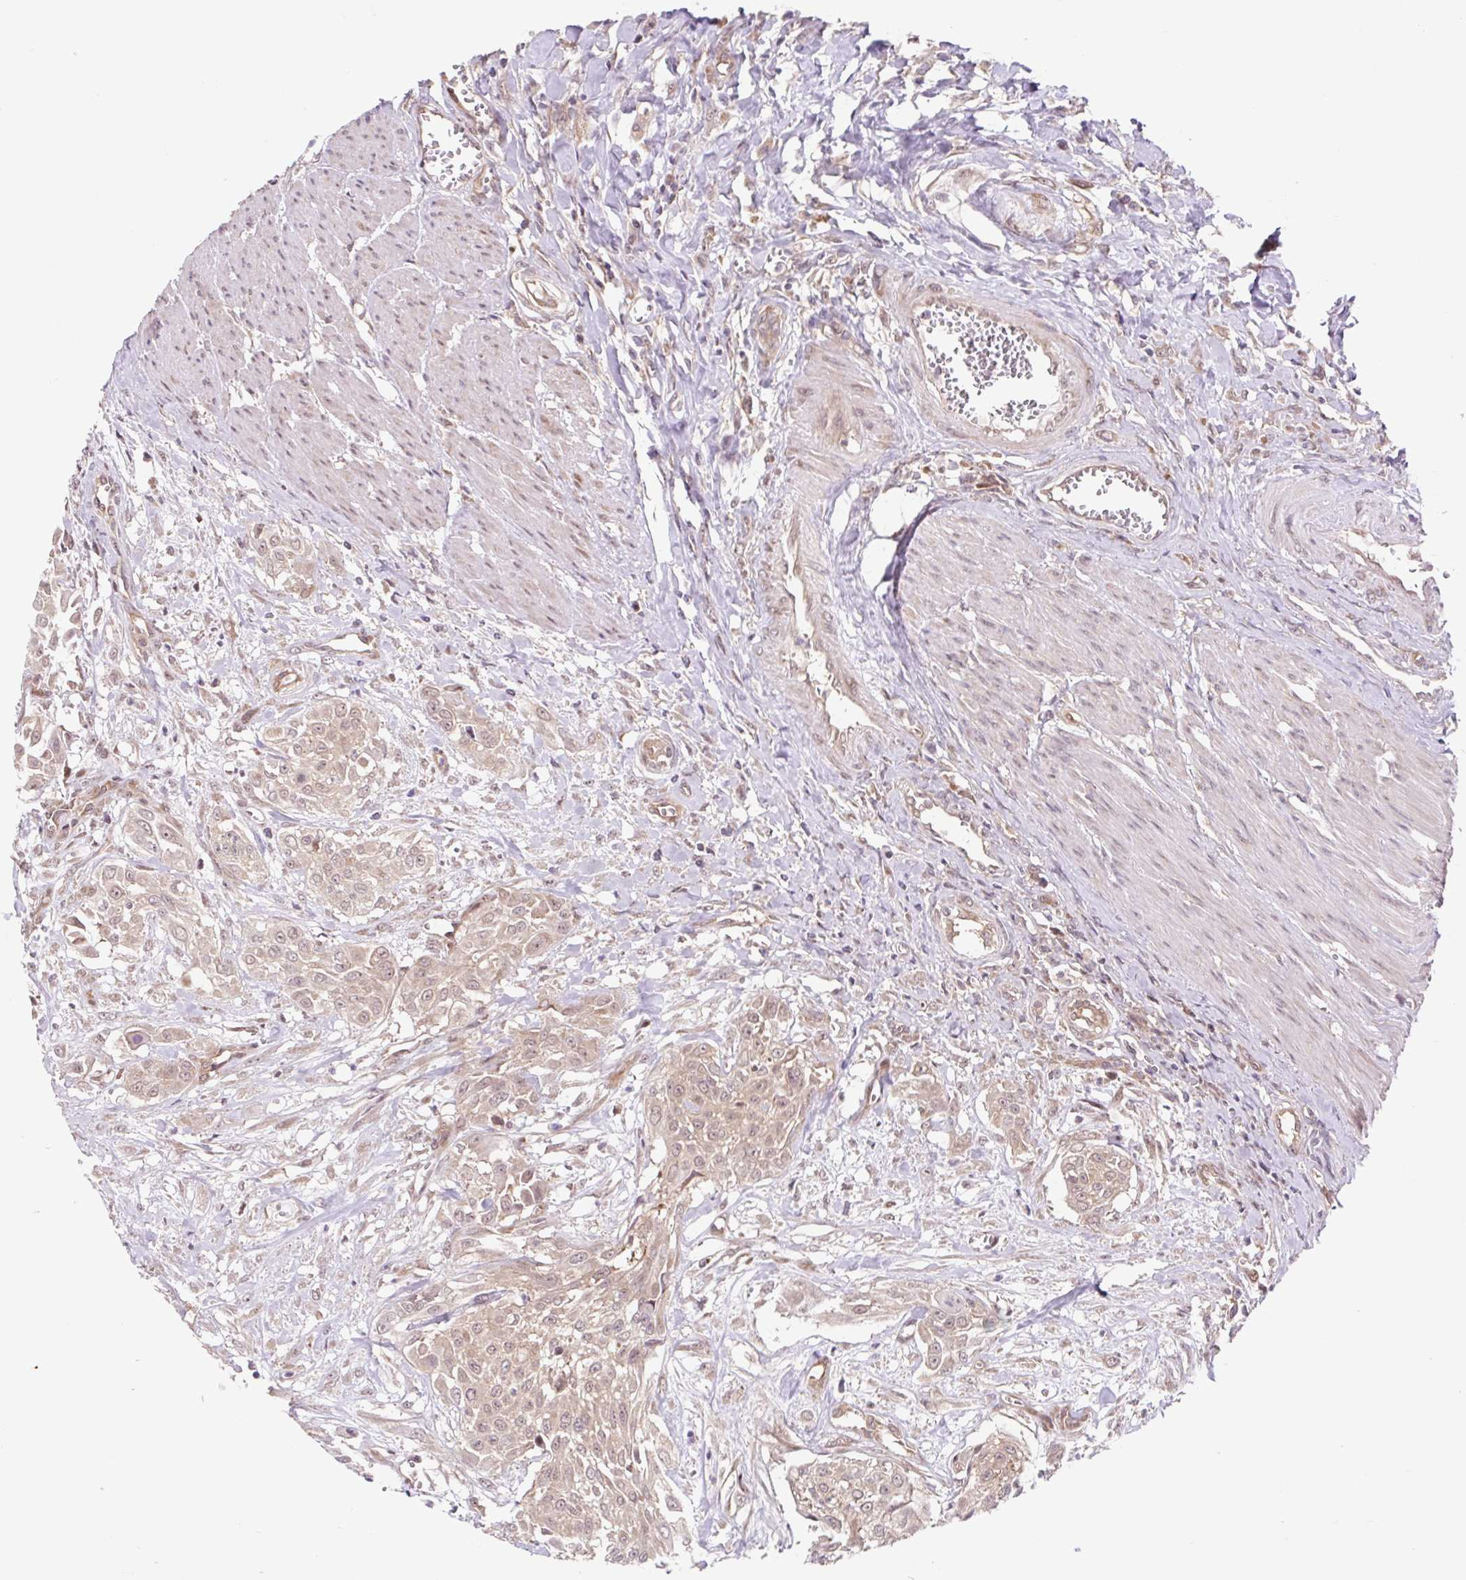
{"staining": {"intensity": "weak", "quantity": ">75%", "location": "cytoplasmic/membranous,nuclear"}, "tissue": "urothelial cancer", "cell_type": "Tumor cells", "image_type": "cancer", "snomed": [{"axis": "morphology", "description": "Urothelial carcinoma, High grade"}, {"axis": "topography", "description": "Urinary bladder"}], "caption": "The photomicrograph displays immunohistochemical staining of urothelial cancer. There is weak cytoplasmic/membranous and nuclear expression is appreciated in about >75% of tumor cells.", "gene": "HFE", "patient": {"sex": "male", "age": 57}}